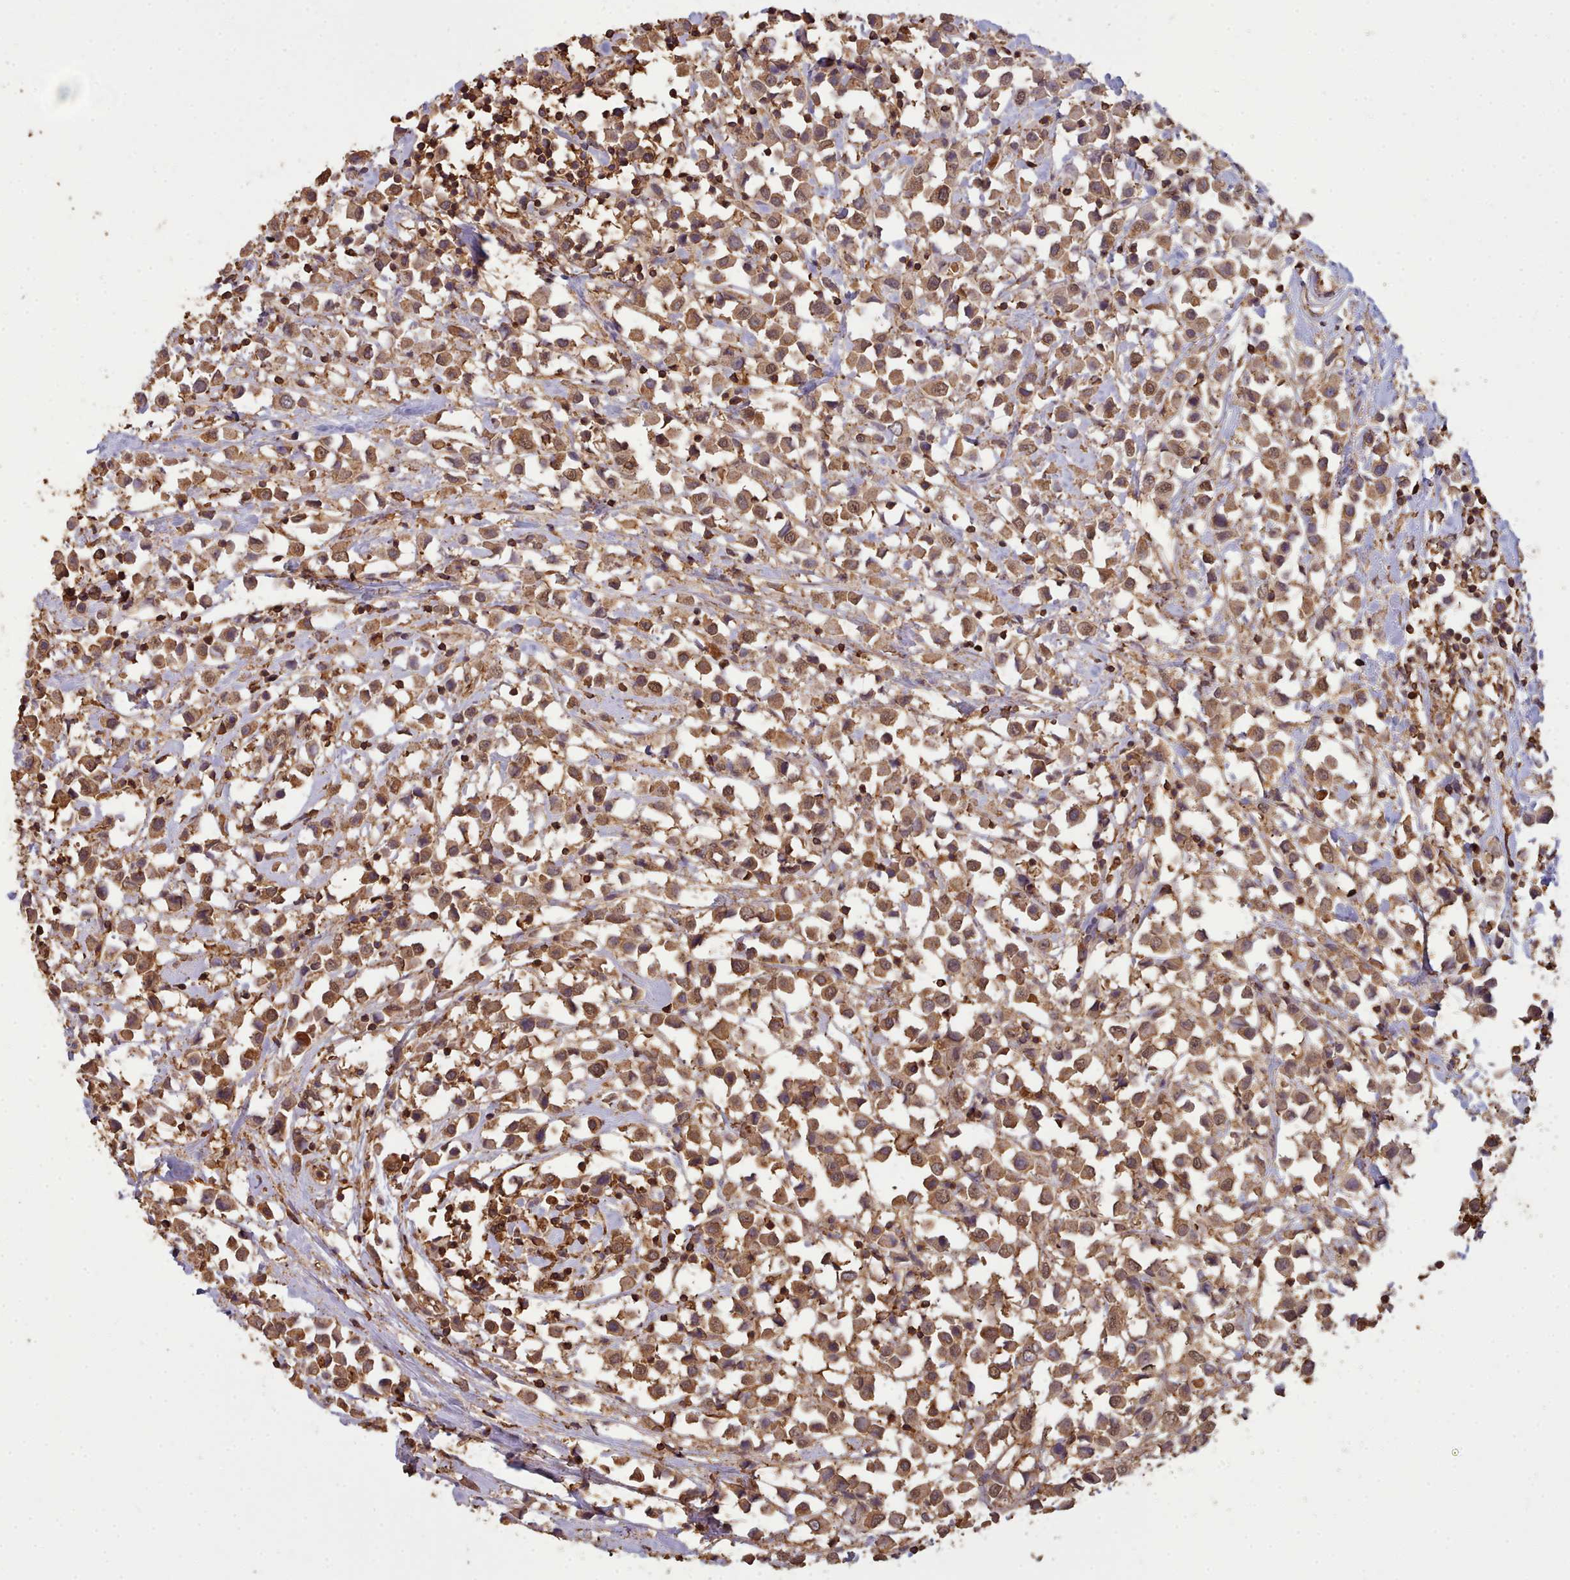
{"staining": {"intensity": "moderate", "quantity": ">75%", "location": "cytoplasmic/membranous"}, "tissue": "breast cancer", "cell_type": "Tumor cells", "image_type": "cancer", "snomed": [{"axis": "morphology", "description": "Duct carcinoma"}, {"axis": "topography", "description": "Breast"}], "caption": "Breast cancer tissue reveals moderate cytoplasmic/membranous staining in about >75% of tumor cells", "gene": "METRN", "patient": {"sex": "female", "age": 61}}